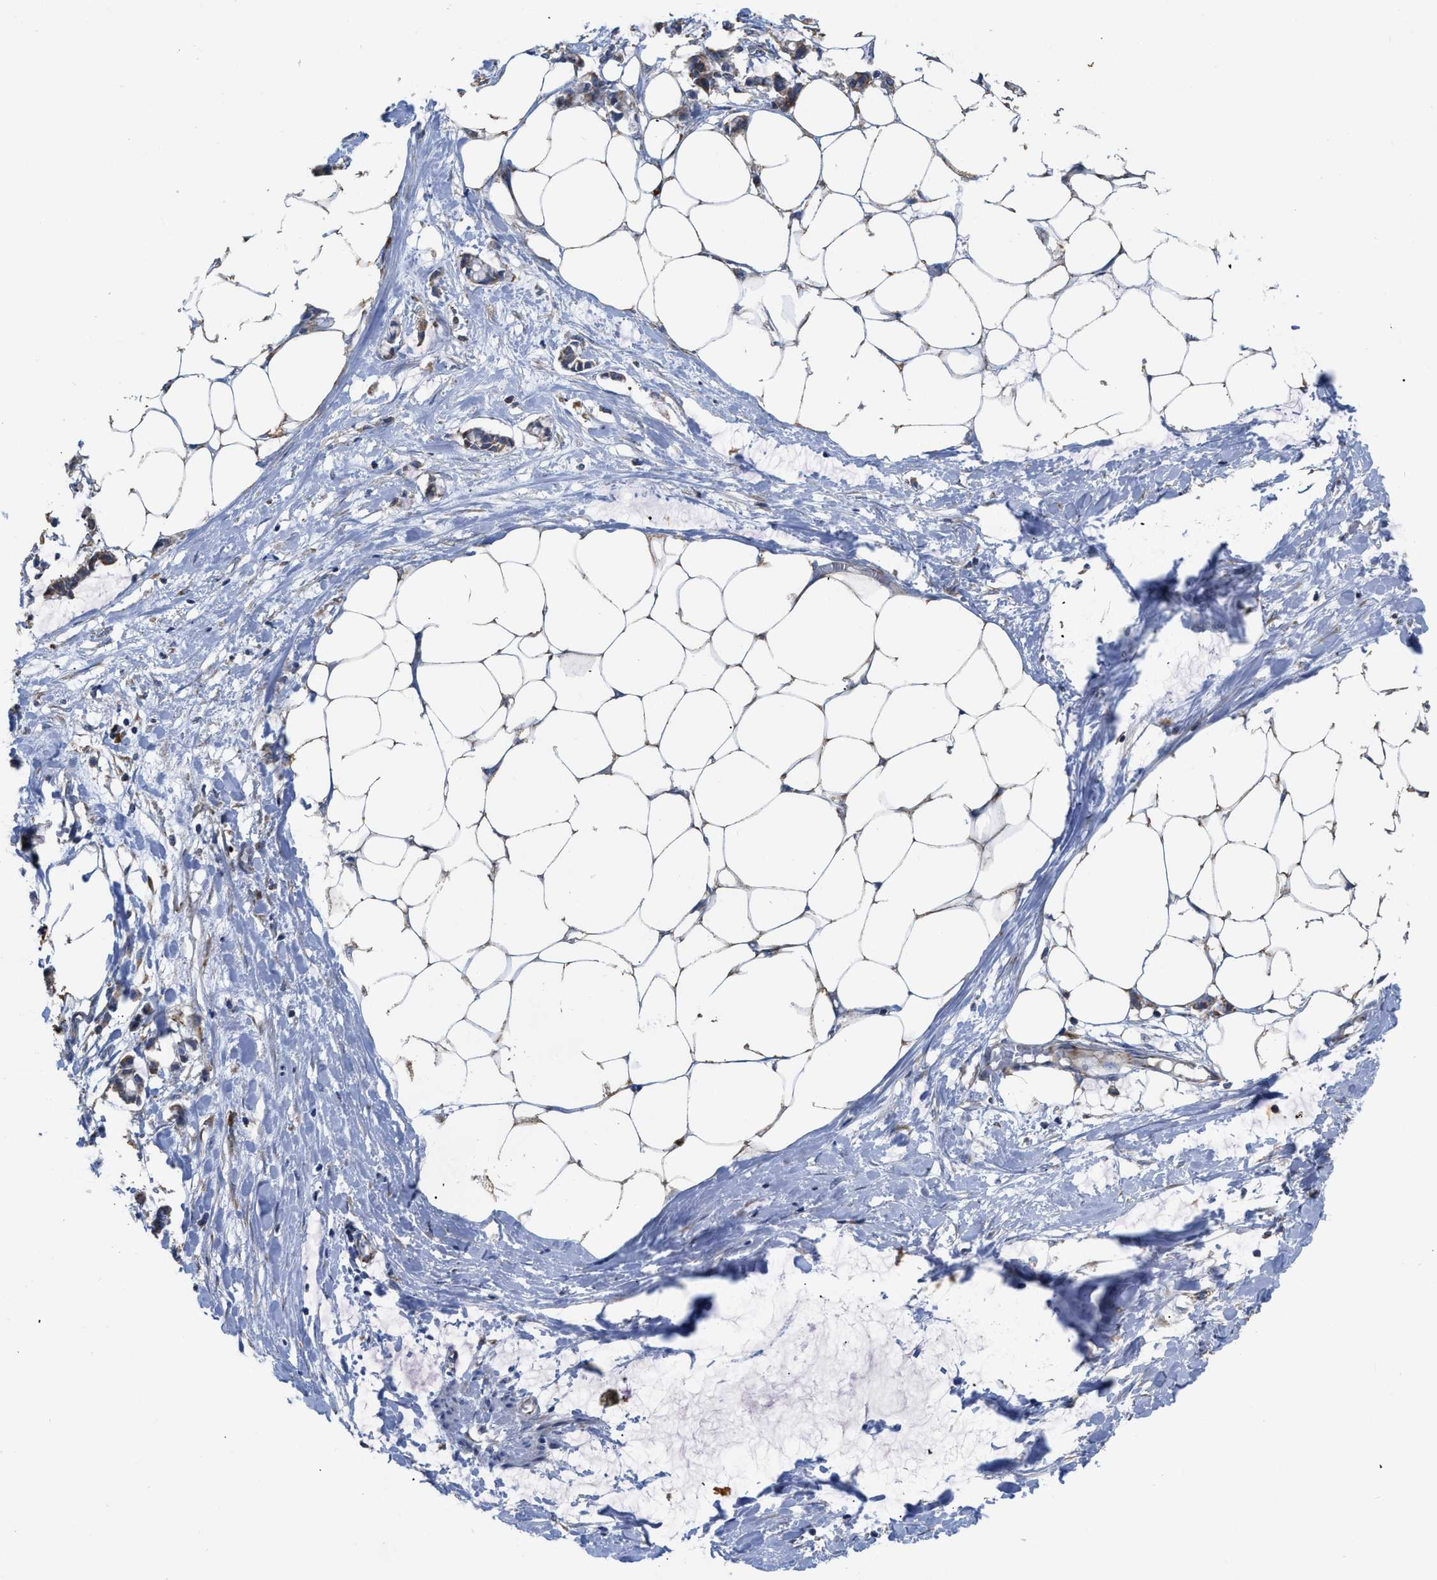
{"staining": {"intensity": "weak", "quantity": ">75%", "location": "cytoplasmic/membranous"}, "tissue": "adipose tissue", "cell_type": "Adipocytes", "image_type": "normal", "snomed": [{"axis": "morphology", "description": "Normal tissue, NOS"}, {"axis": "morphology", "description": "Adenocarcinoma, NOS"}, {"axis": "topography", "description": "Colon"}, {"axis": "topography", "description": "Peripheral nerve tissue"}], "caption": "Adipose tissue stained for a protein (brown) displays weak cytoplasmic/membranous positive expression in approximately >75% of adipocytes.", "gene": "AK2", "patient": {"sex": "male", "age": 14}}